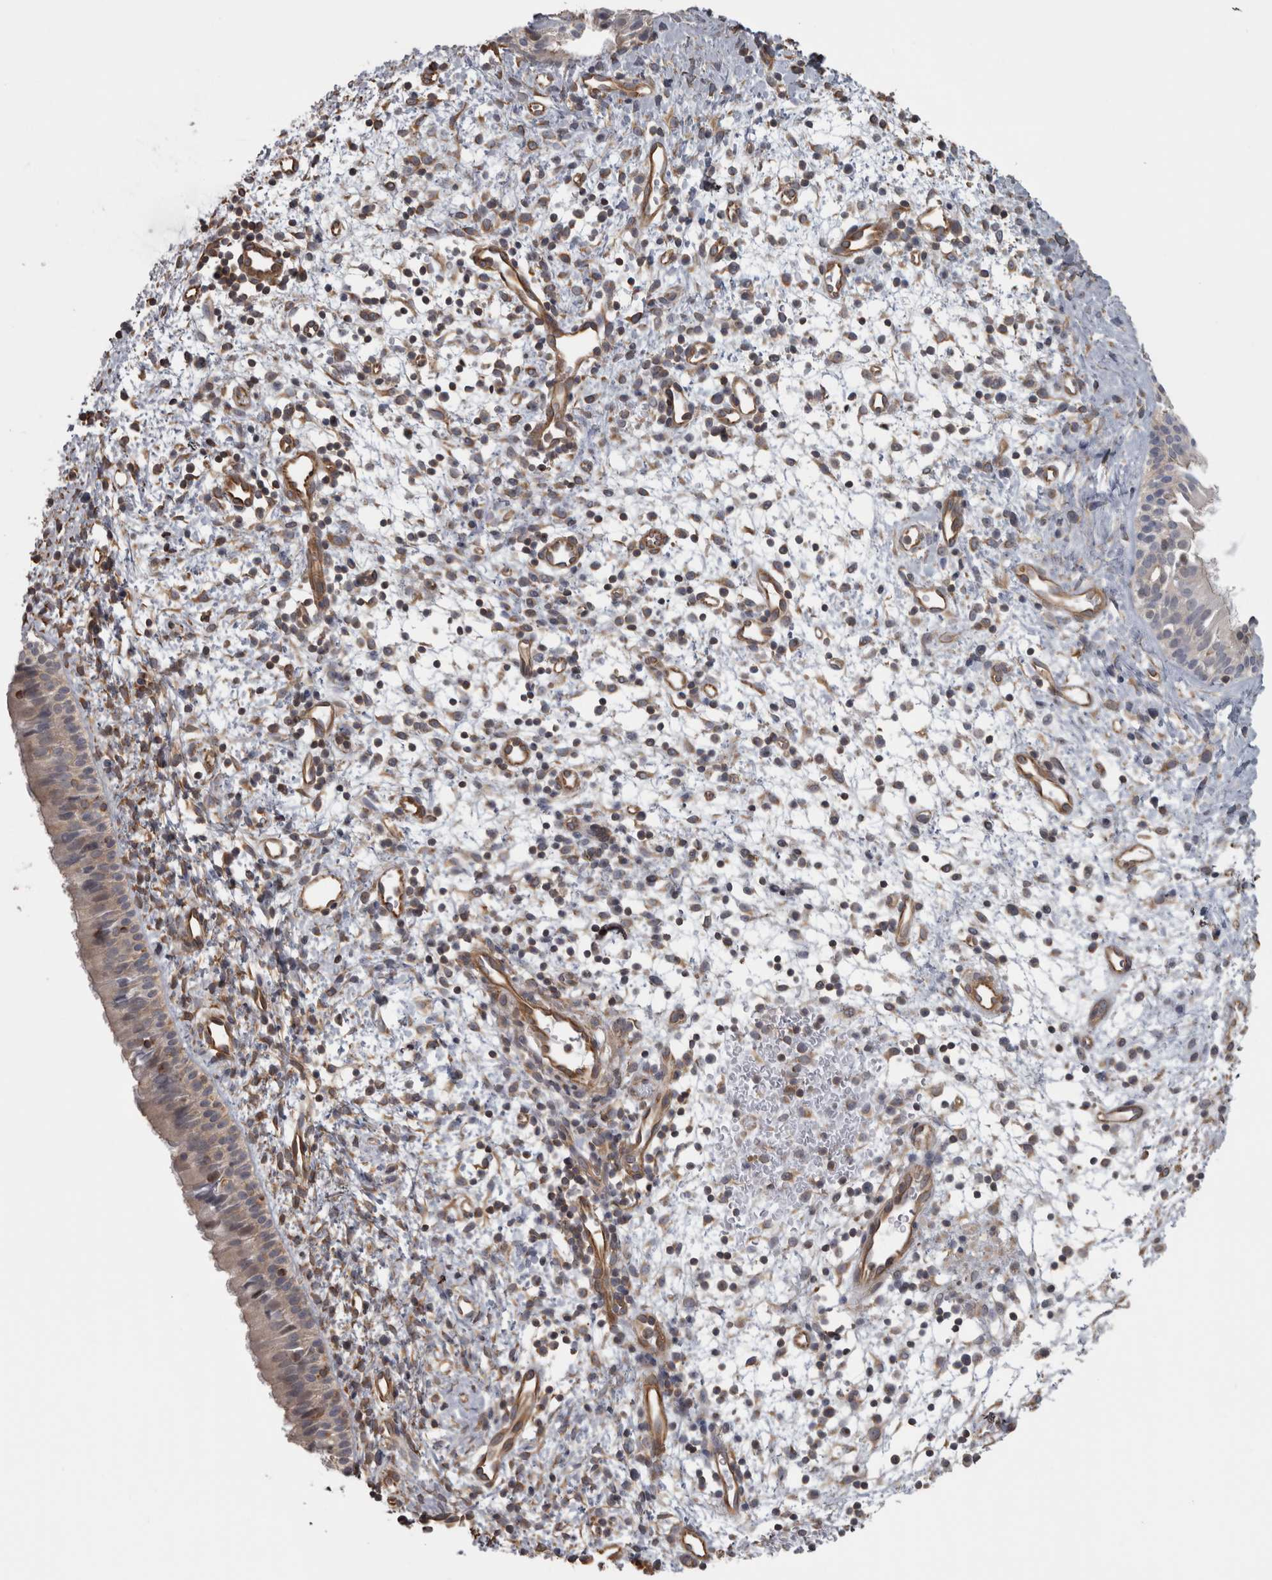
{"staining": {"intensity": "weak", "quantity": "25%-75%", "location": "cytoplasmic/membranous"}, "tissue": "nasopharynx", "cell_type": "Respiratory epithelial cells", "image_type": "normal", "snomed": [{"axis": "morphology", "description": "Normal tissue, NOS"}, {"axis": "topography", "description": "Nasopharynx"}], "caption": "The photomicrograph shows staining of normal nasopharynx, revealing weak cytoplasmic/membranous protein expression (brown color) within respiratory epithelial cells. Using DAB (3,3'-diaminobenzidine) (brown) and hematoxylin (blue) stains, captured at high magnification using brightfield microscopy.", "gene": "PPP1R12B", "patient": {"sex": "male", "age": 22}}